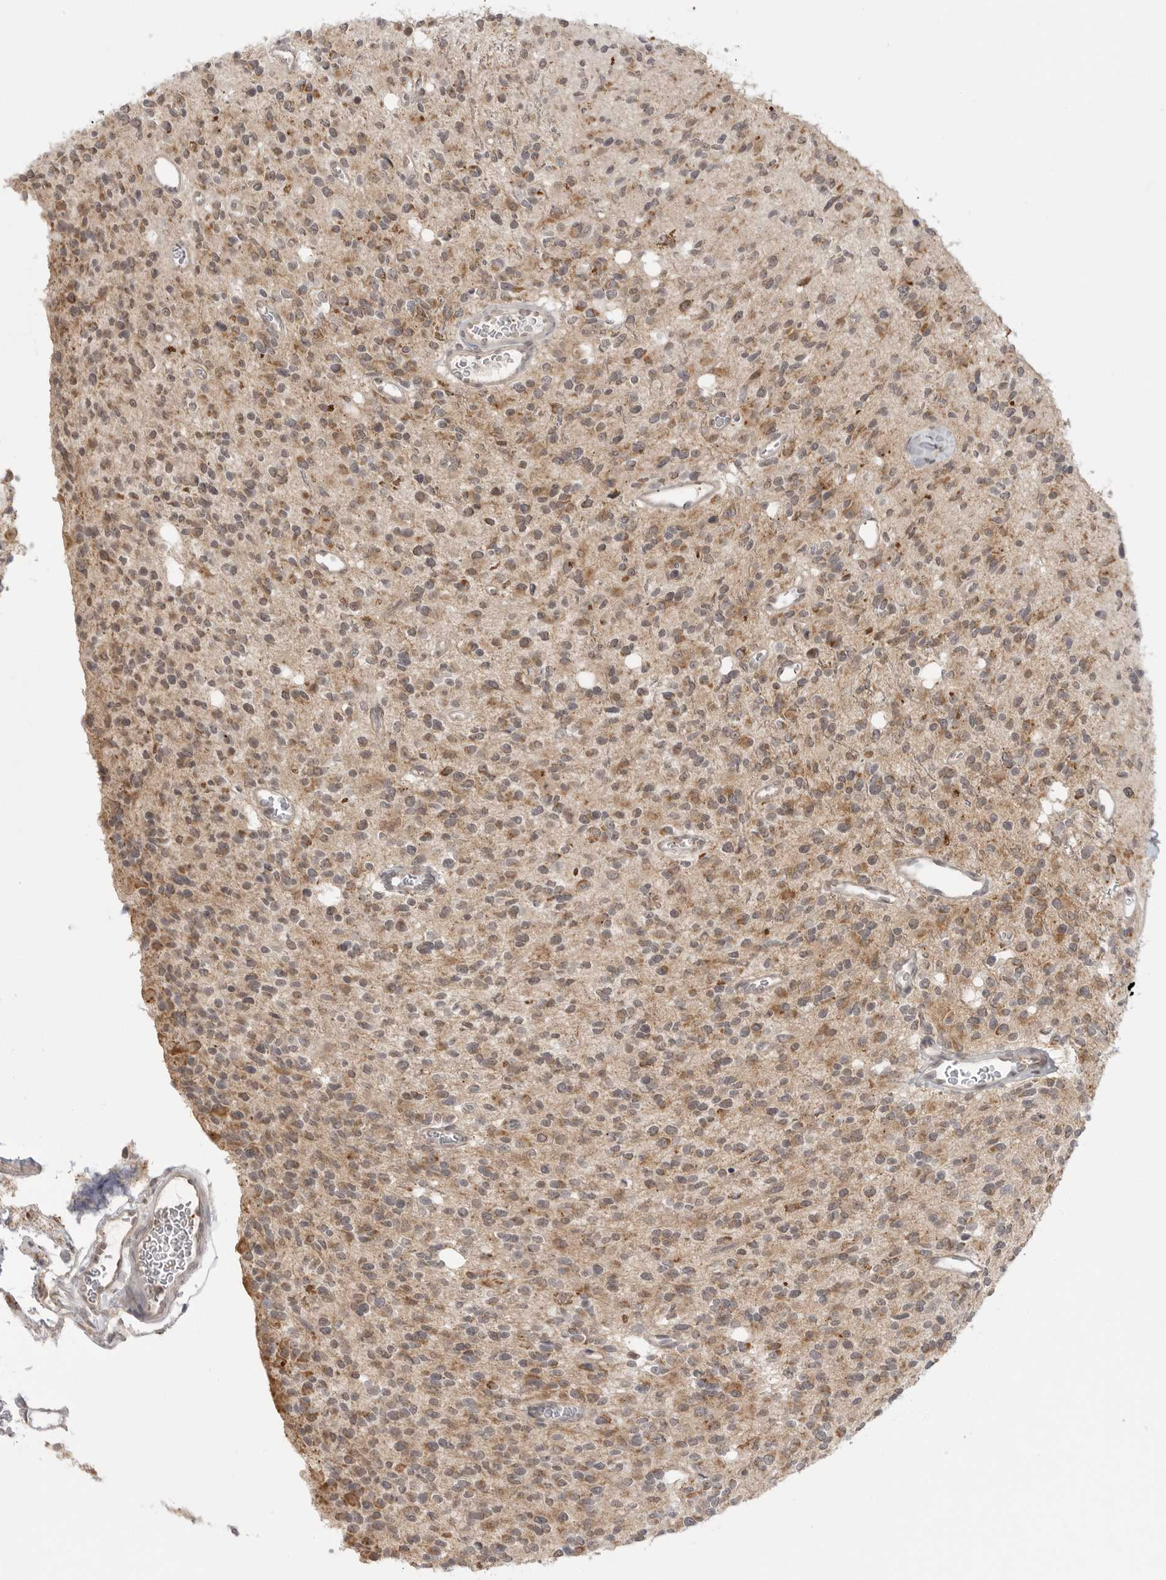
{"staining": {"intensity": "moderate", "quantity": "25%-75%", "location": "cytoplasmic/membranous"}, "tissue": "glioma", "cell_type": "Tumor cells", "image_type": "cancer", "snomed": [{"axis": "morphology", "description": "Glioma, malignant, High grade"}, {"axis": "topography", "description": "Brain"}], "caption": "High-magnification brightfield microscopy of malignant high-grade glioma stained with DAB (3,3'-diaminobenzidine) (brown) and counterstained with hematoxylin (blue). tumor cells exhibit moderate cytoplasmic/membranous expression is identified in about25%-75% of cells.", "gene": "KALRN", "patient": {"sex": "male", "age": 34}}